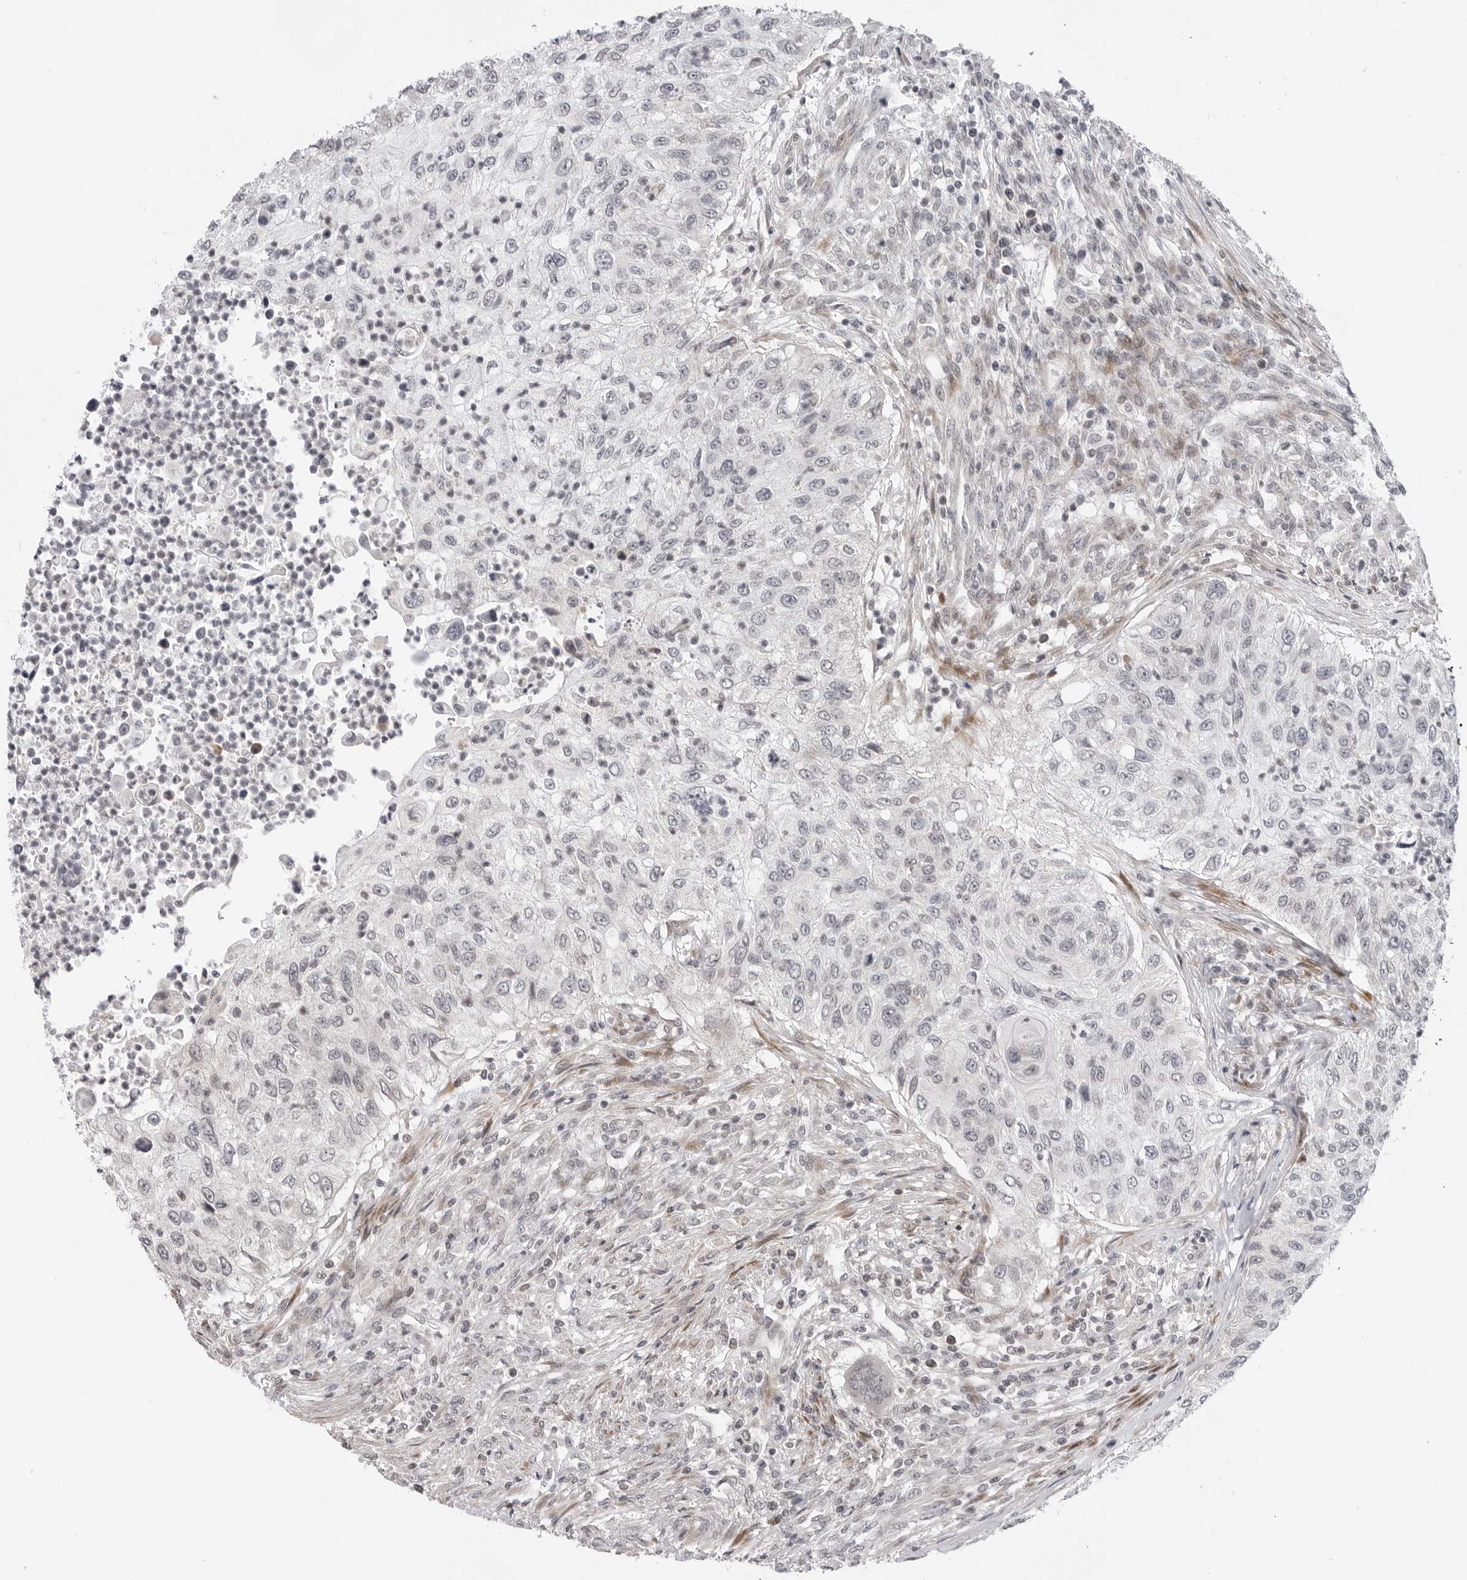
{"staining": {"intensity": "negative", "quantity": "none", "location": "none"}, "tissue": "urothelial cancer", "cell_type": "Tumor cells", "image_type": "cancer", "snomed": [{"axis": "morphology", "description": "Urothelial carcinoma, High grade"}, {"axis": "topography", "description": "Urinary bladder"}], "caption": "IHC micrograph of neoplastic tissue: human urothelial cancer stained with DAB reveals no significant protein expression in tumor cells.", "gene": "ADAMTS5", "patient": {"sex": "female", "age": 60}}